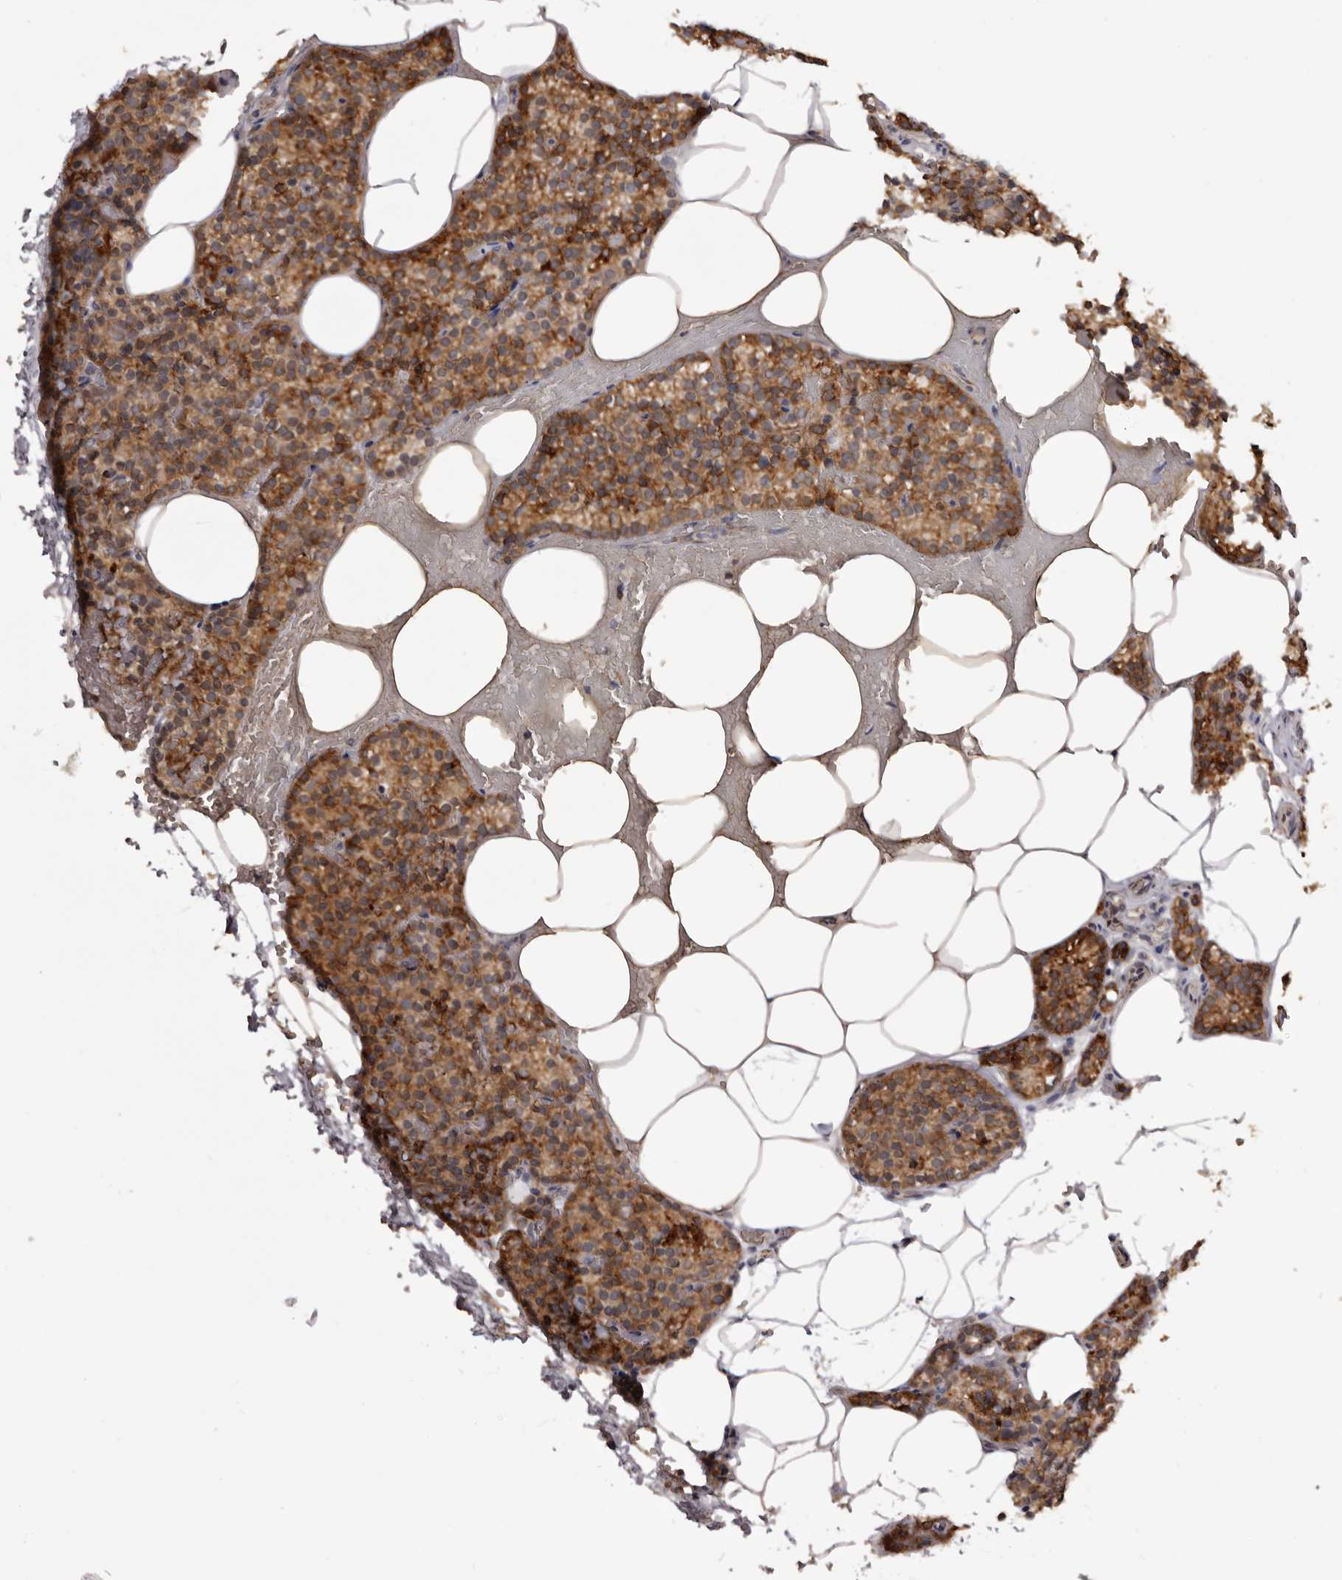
{"staining": {"intensity": "moderate", "quantity": ">75%", "location": "cytoplasmic/membranous"}, "tissue": "parathyroid gland", "cell_type": "Glandular cells", "image_type": "normal", "snomed": [{"axis": "morphology", "description": "Normal tissue, NOS"}, {"axis": "topography", "description": "Parathyroid gland"}], "caption": "Immunohistochemistry (IHC) (DAB (3,3'-diaminobenzidine)) staining of benign human parathyroid gland shows moderate cytoplasmic/membranous protein staining in about >75% of glandular cells.", "gene": "PIGX", "patient": {"sex": "male", "age": 58}}